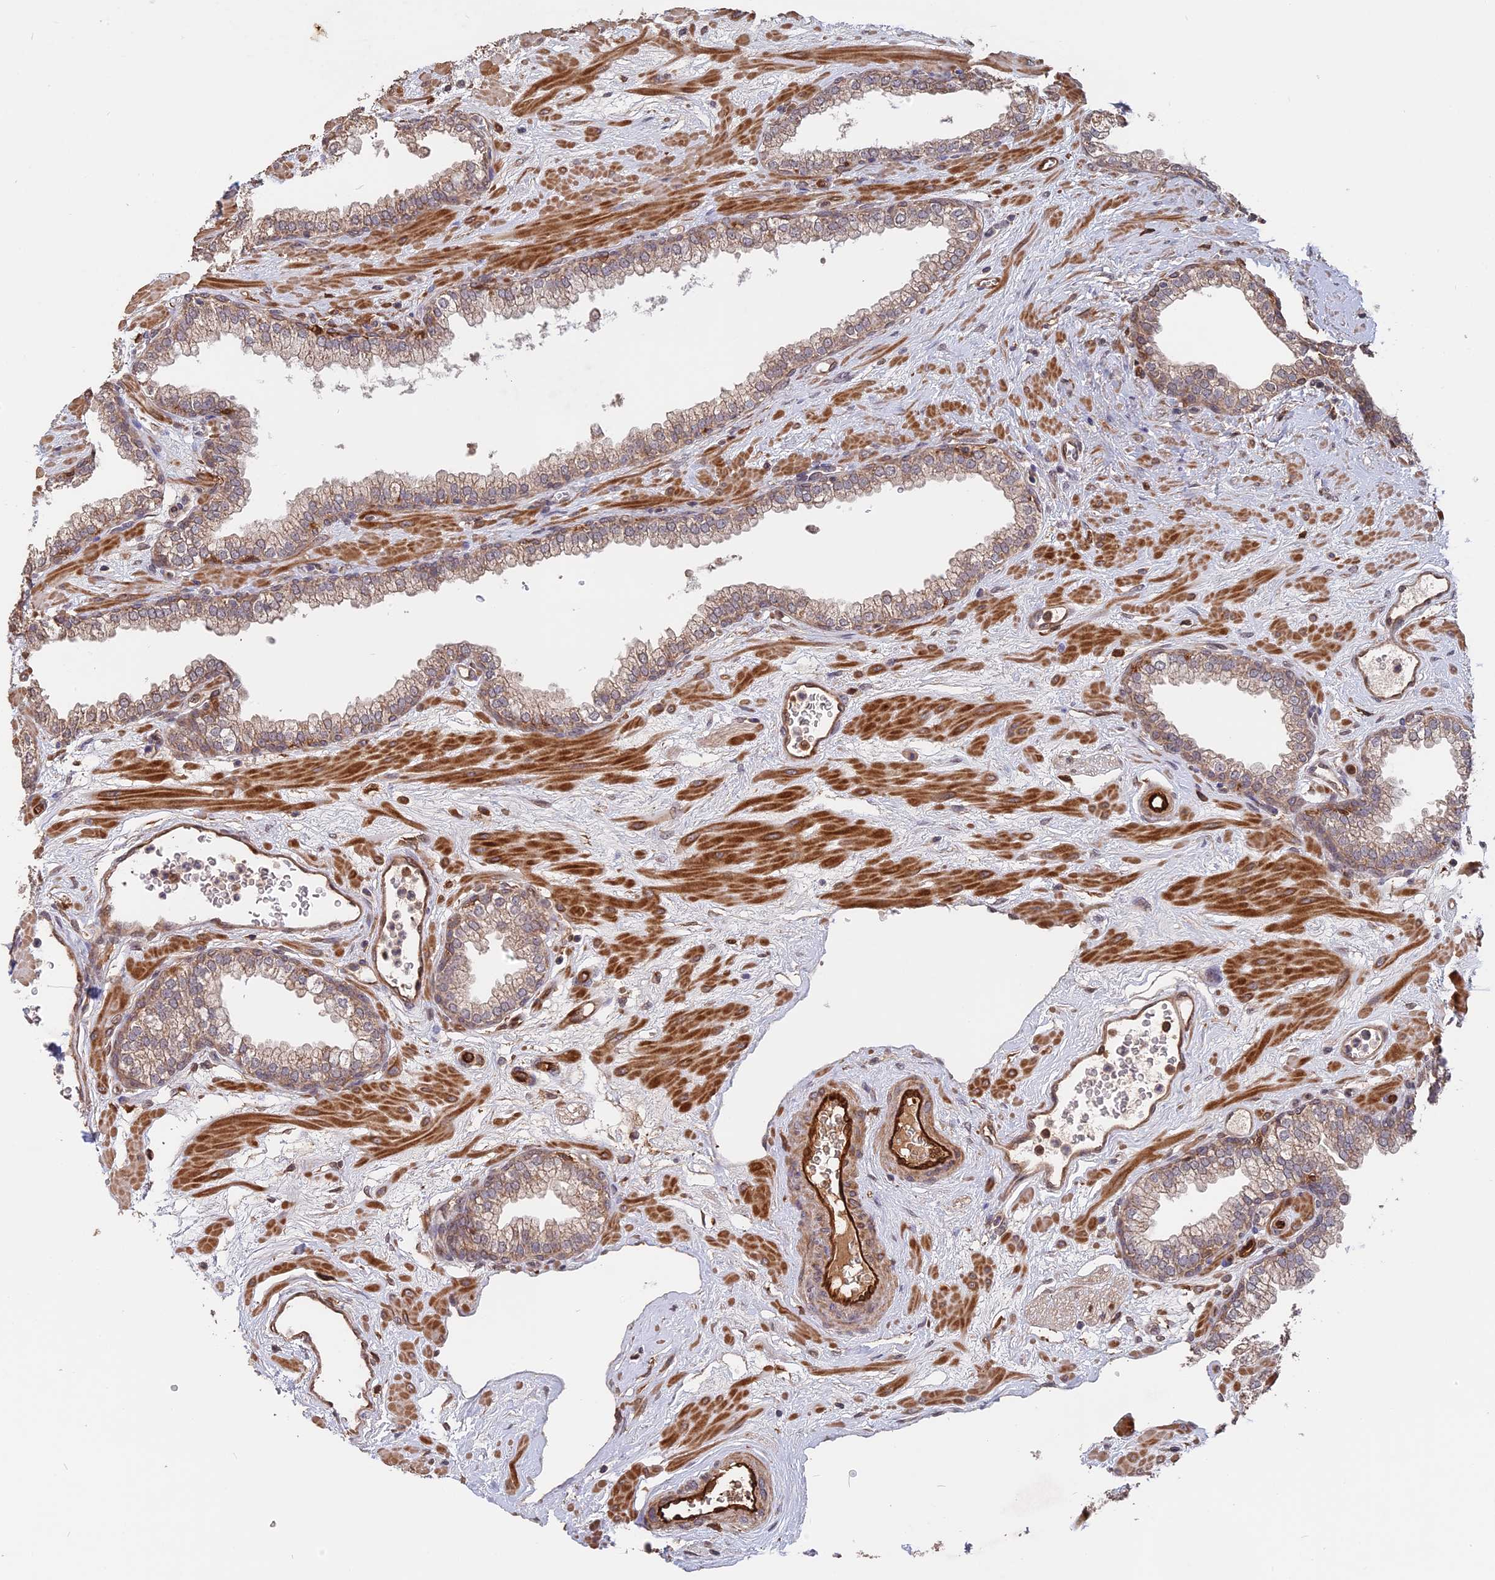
{"staining": {"intensity": "moderate", "quantity": "<25%", "location": "cytoplasmic/membranous"}, "tissue": "prostate", "cell_type": "Glandular cells", "image_type": "normal", "snomed": [{"axis": "morphology", "description": "Normal tissue, NOS"}, {"axis": "morphology", "description": "Urothelial carcinoma, Low grade"}, {"axis": "topography", "description": "Urinary bladder"}, {"axis": "topography", "description": "Prostate"}], "caption": "High-magnification brightfield microscopy of unremarkable prostate stained with DAB (3,3'-diaminobenzidine) (brown) and counterstained with hematoxylin (blue). glandular cells exhibit moderate cytoplasmic/membranous expression is identified in approximately<25% of cells.", "gene": "SAC3D1", "patient": {"sex": "male", "age": 60}}